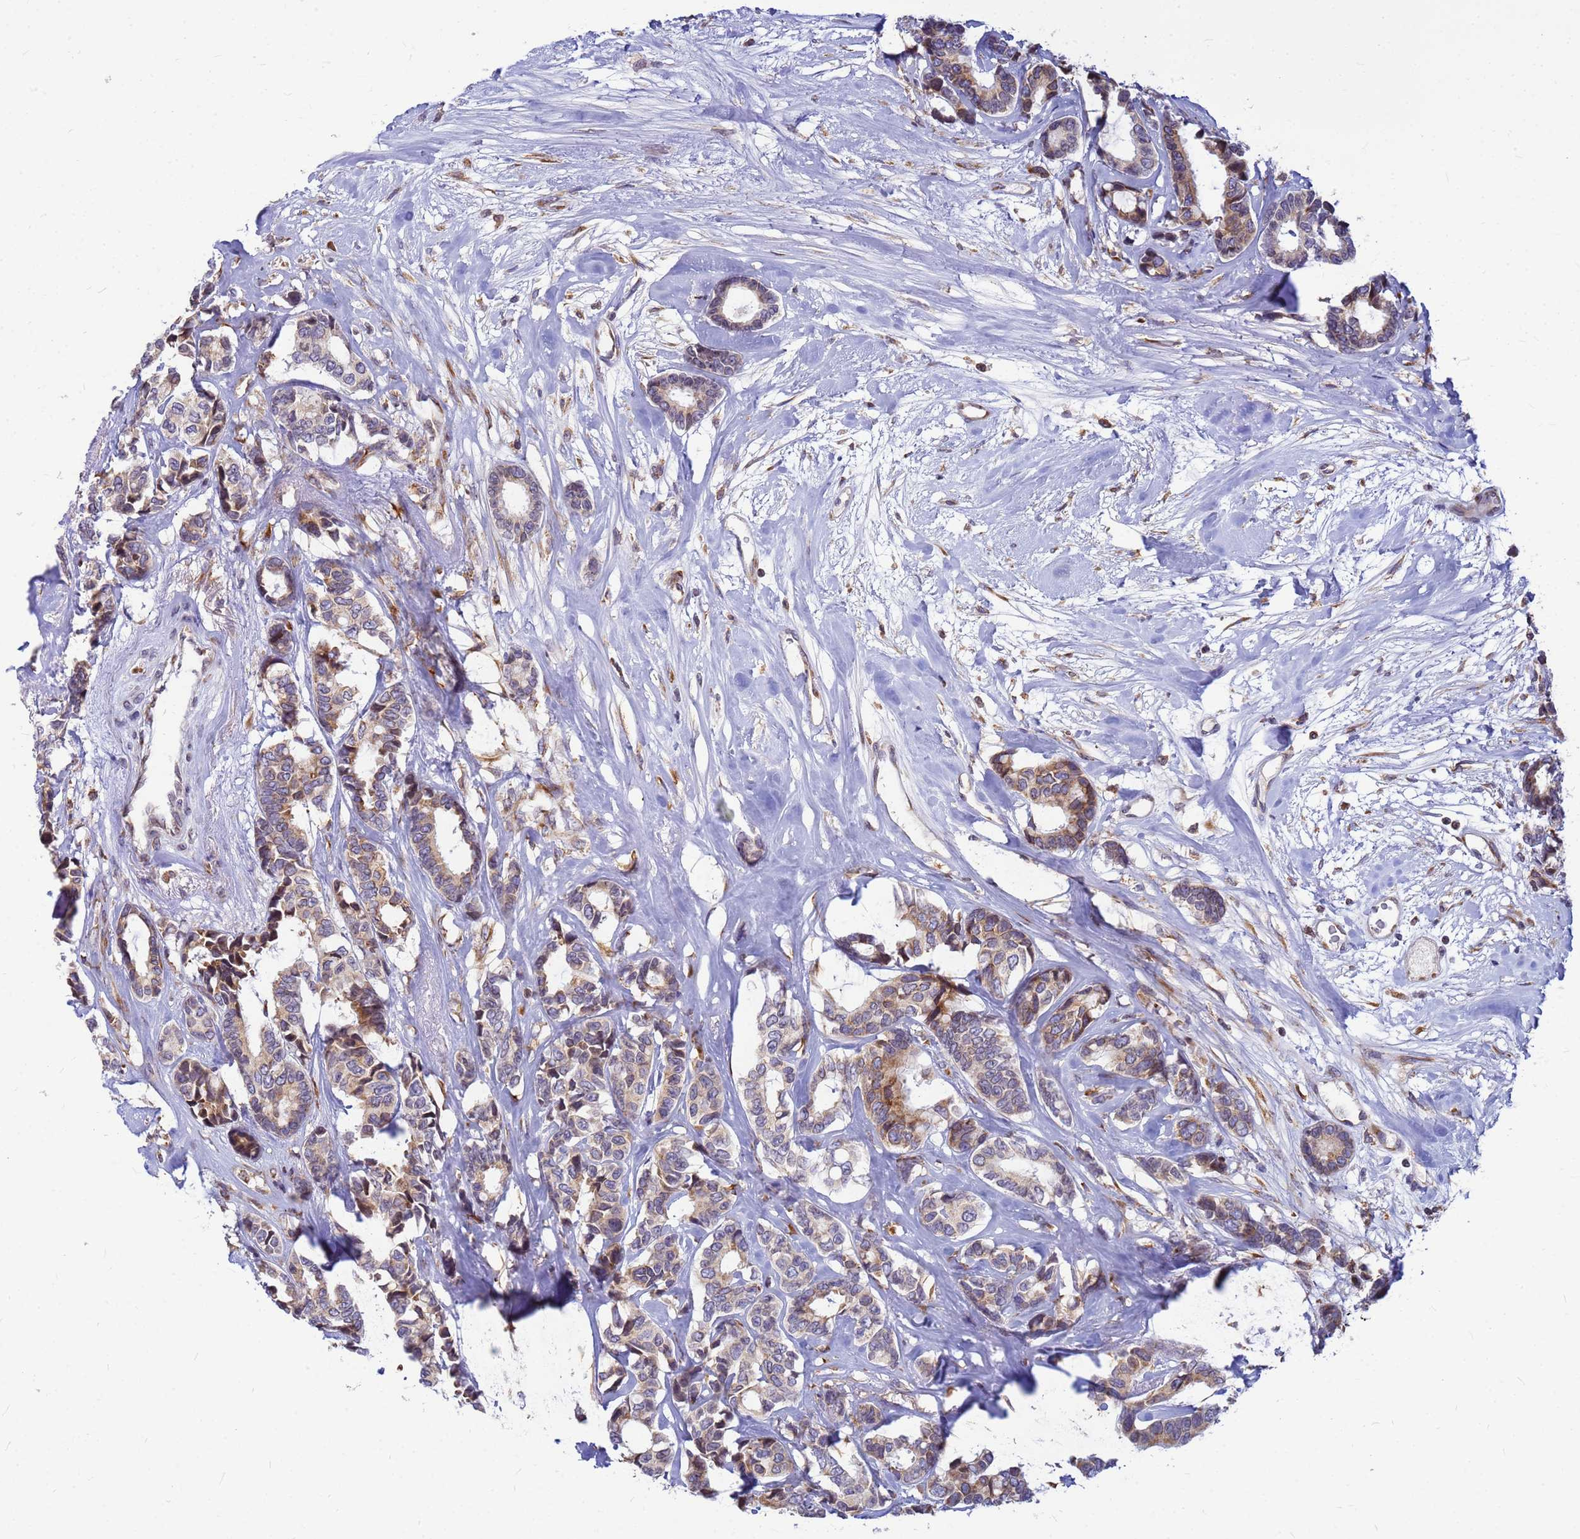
{"staining": {"intensity": "moderate", "quantity": "25%-75%", "location": "cytoplasmic/membranous"}, "tissue": "breast cancer", "cell_type": "Tumor cells", "image_type": "cancer", "snomed": [{"axis": "morphology", "description": "Duct carcinoma"}, {"axis": "topography", "description": "Breast"}], "caption": "A brown stain shows moderate cytoplasmic/membranous positivity of a protein in human breast cancer tumor cells.", "gene": "SSR4", "patient": {"sex": "female", "age": 87}}